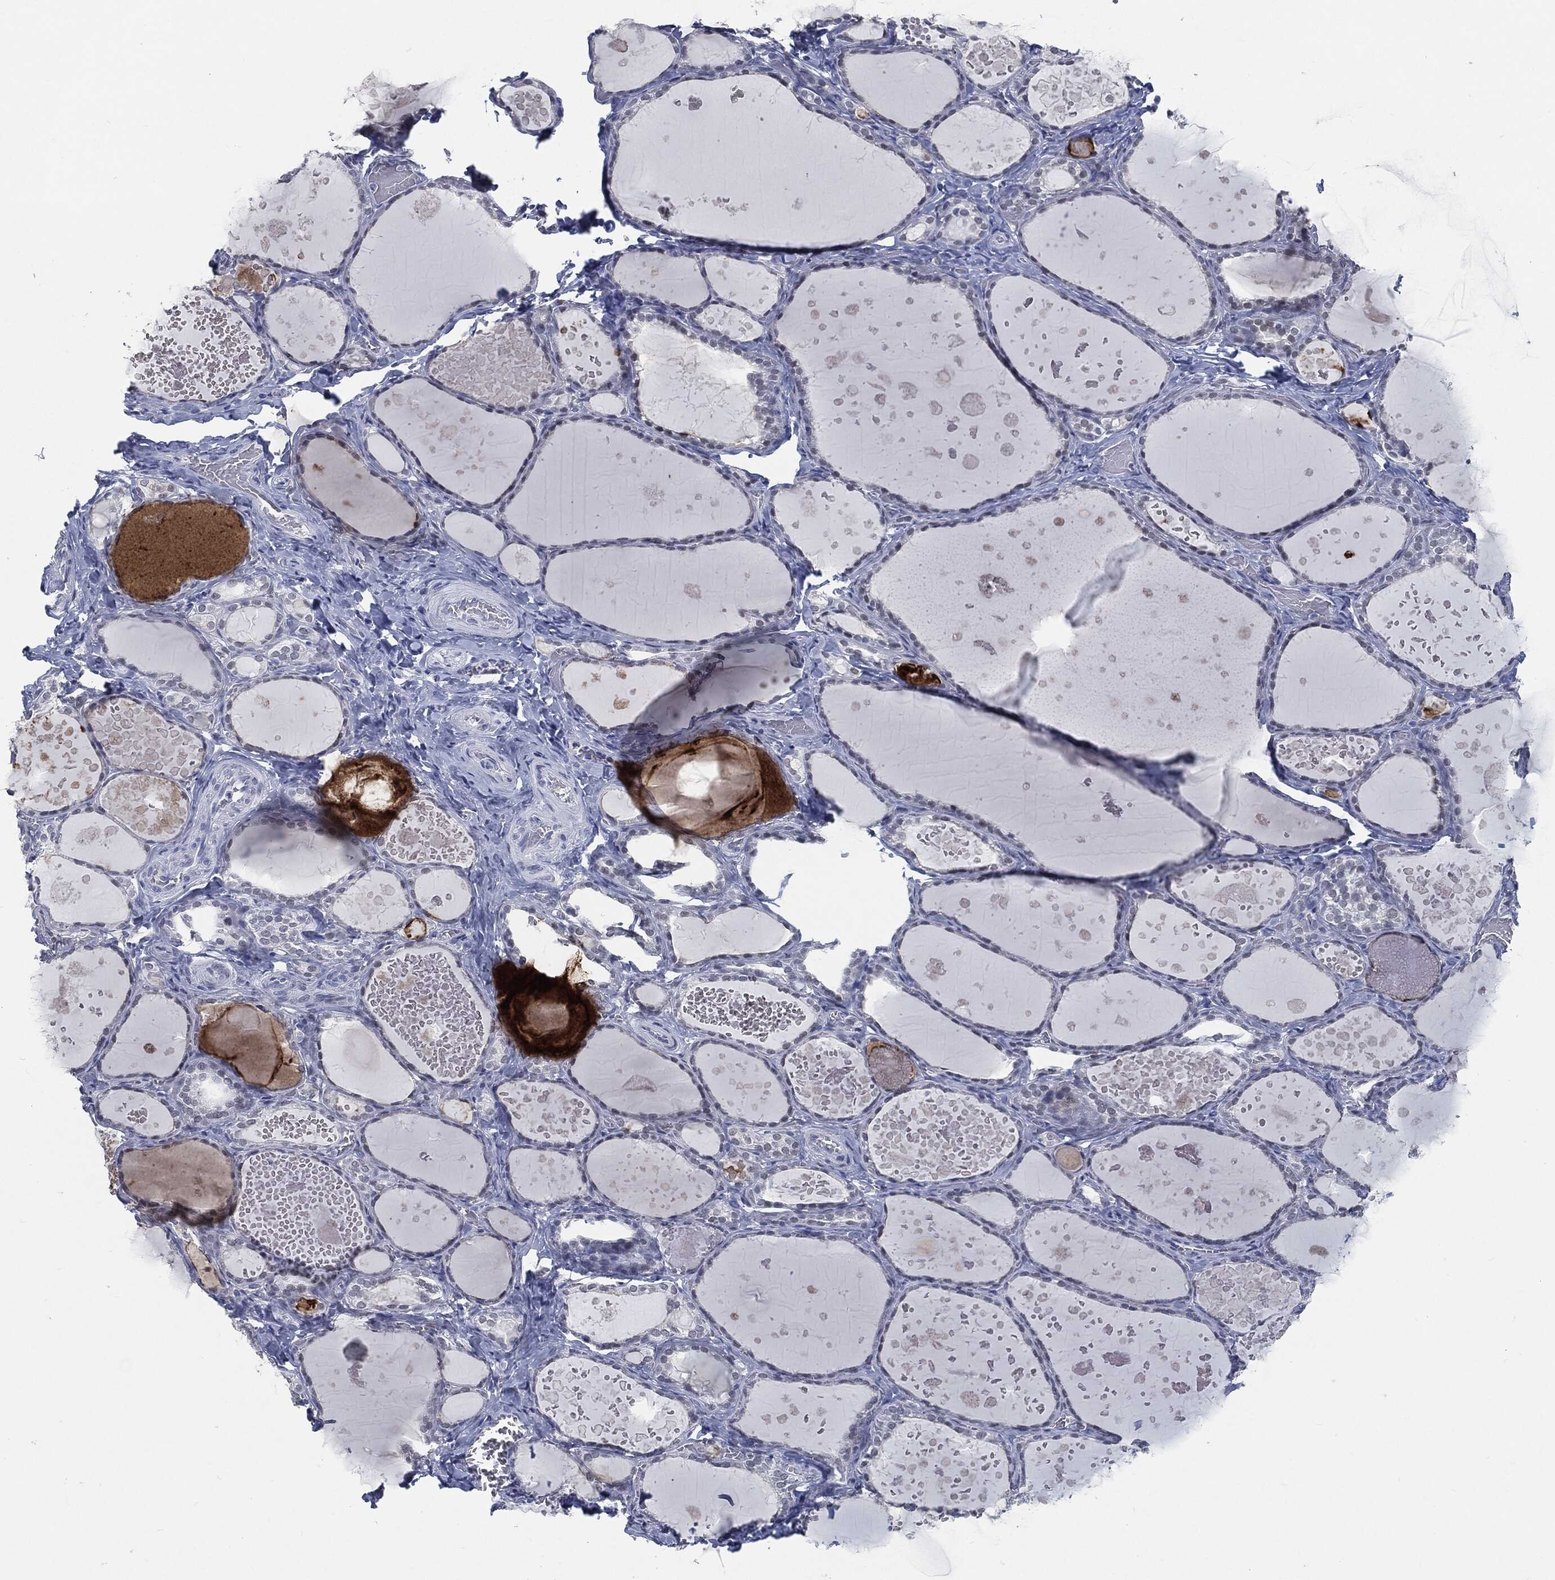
{"staining": {"intensity": "negative", "quantity": "none", "location": "none"}, "tissue": "thyroid gland", "cell_type": "Glandular cells", "image_type": "normal", "snomed": [{"axis": "morphology", "description": "Normal tissue, NOS"}, {"axis": "topography", "description": "Thyroid gland"}], "caption": "Micrograph shows no significant protein staining in glandular cells of unremarkable thyroid gland.", "gene": "PROM1", "patient": {"sex": "female", "age": 56}}